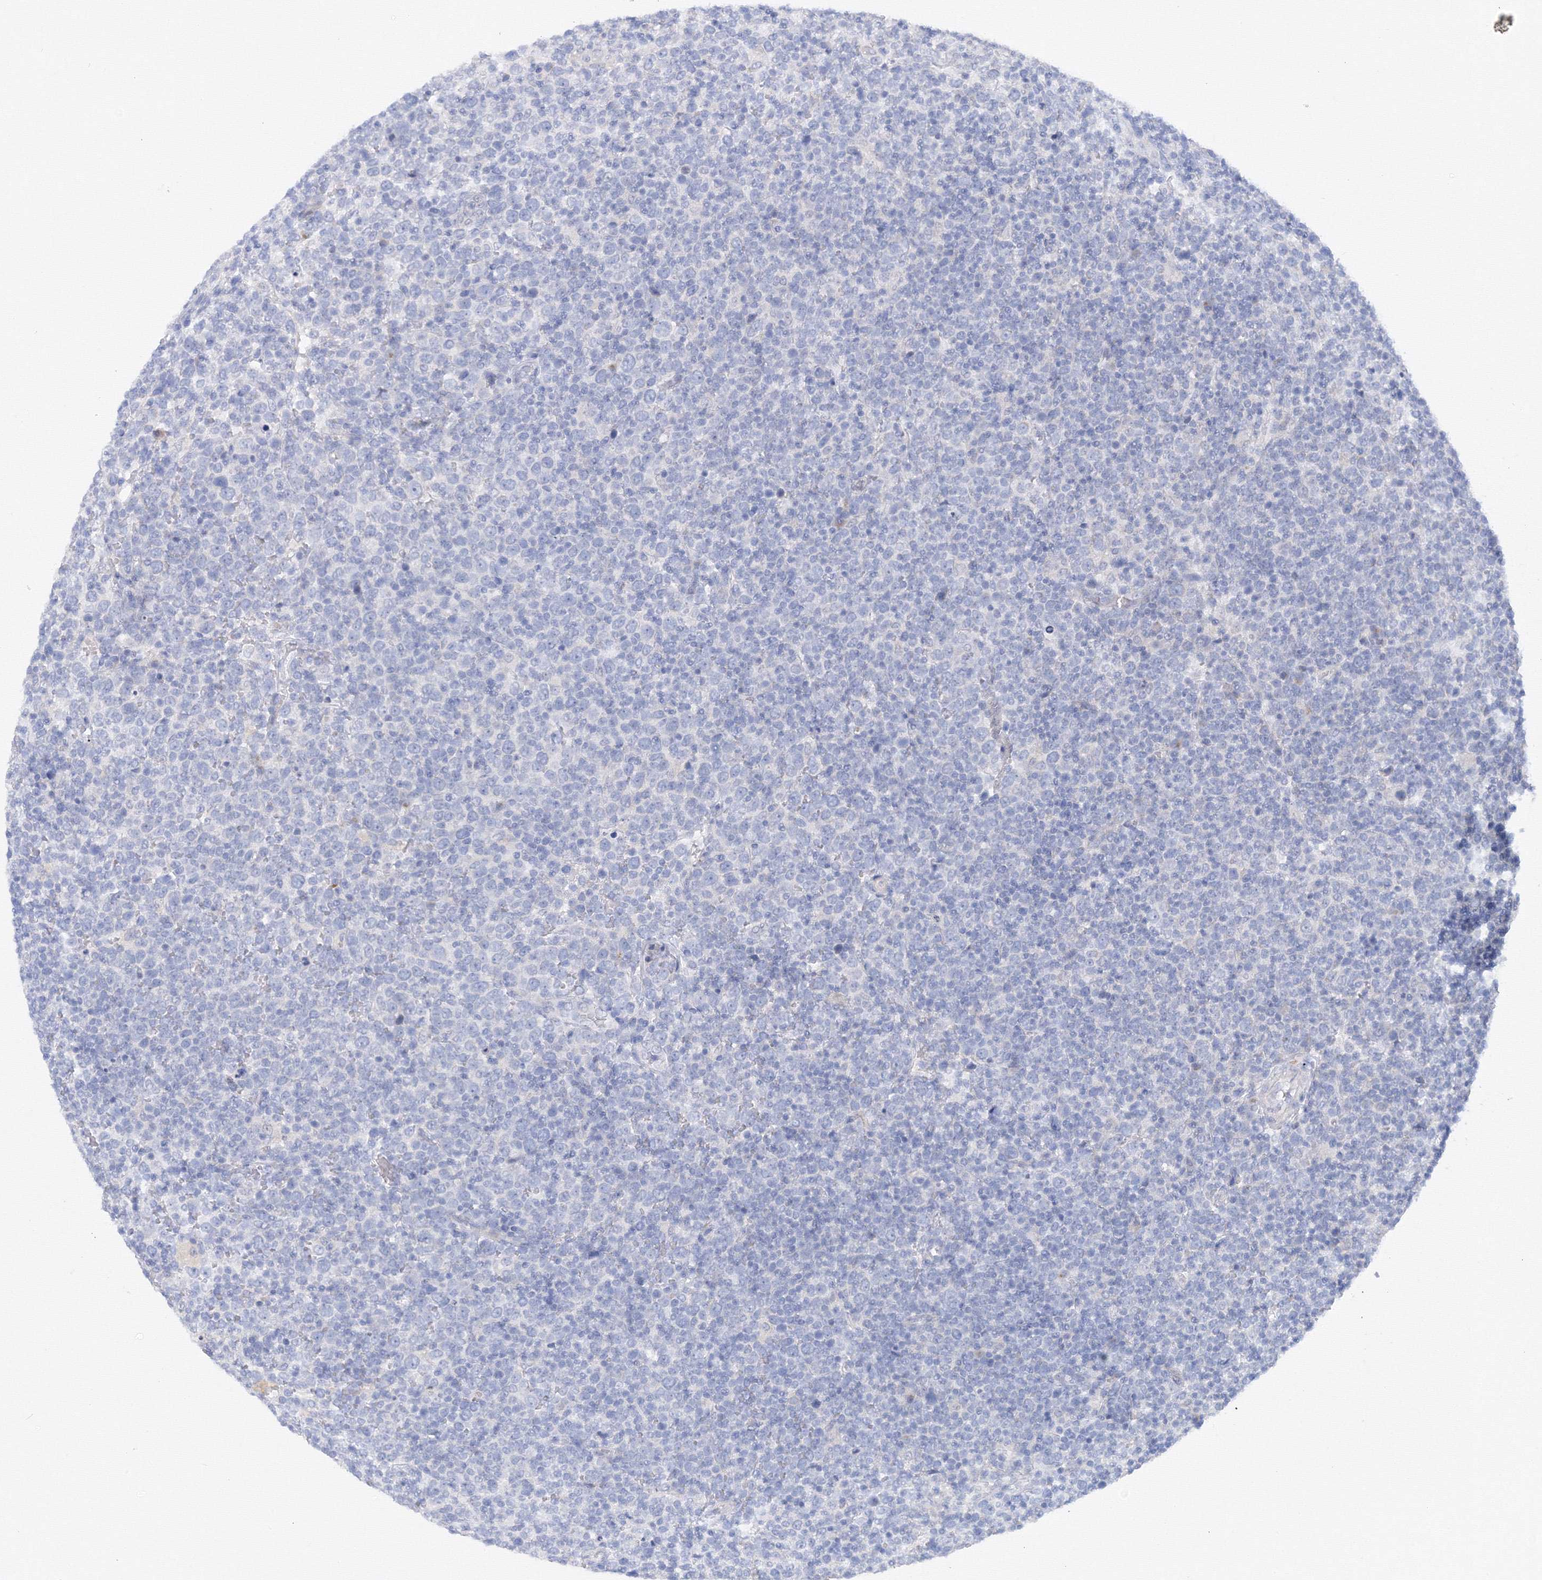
{"staining": {"intensity": "negative", "quantity": "none", "location": "none"}, "tissue": "lymphoma", "cell_type": "Tumor cells", "image_type": "cancer", "snomed": [{"axis": "morphology", "description": "Malignant lymphoma, non-Hodgkin's type, High grade"}, {"axis": "topography", "description": "Lymph node"}], "caption": "Lymphoma stained for a protein using IHC demonstrates no staining tumor cells.", "gene": "TAMM41", "patient": {"sex": "male", "age": 61}}